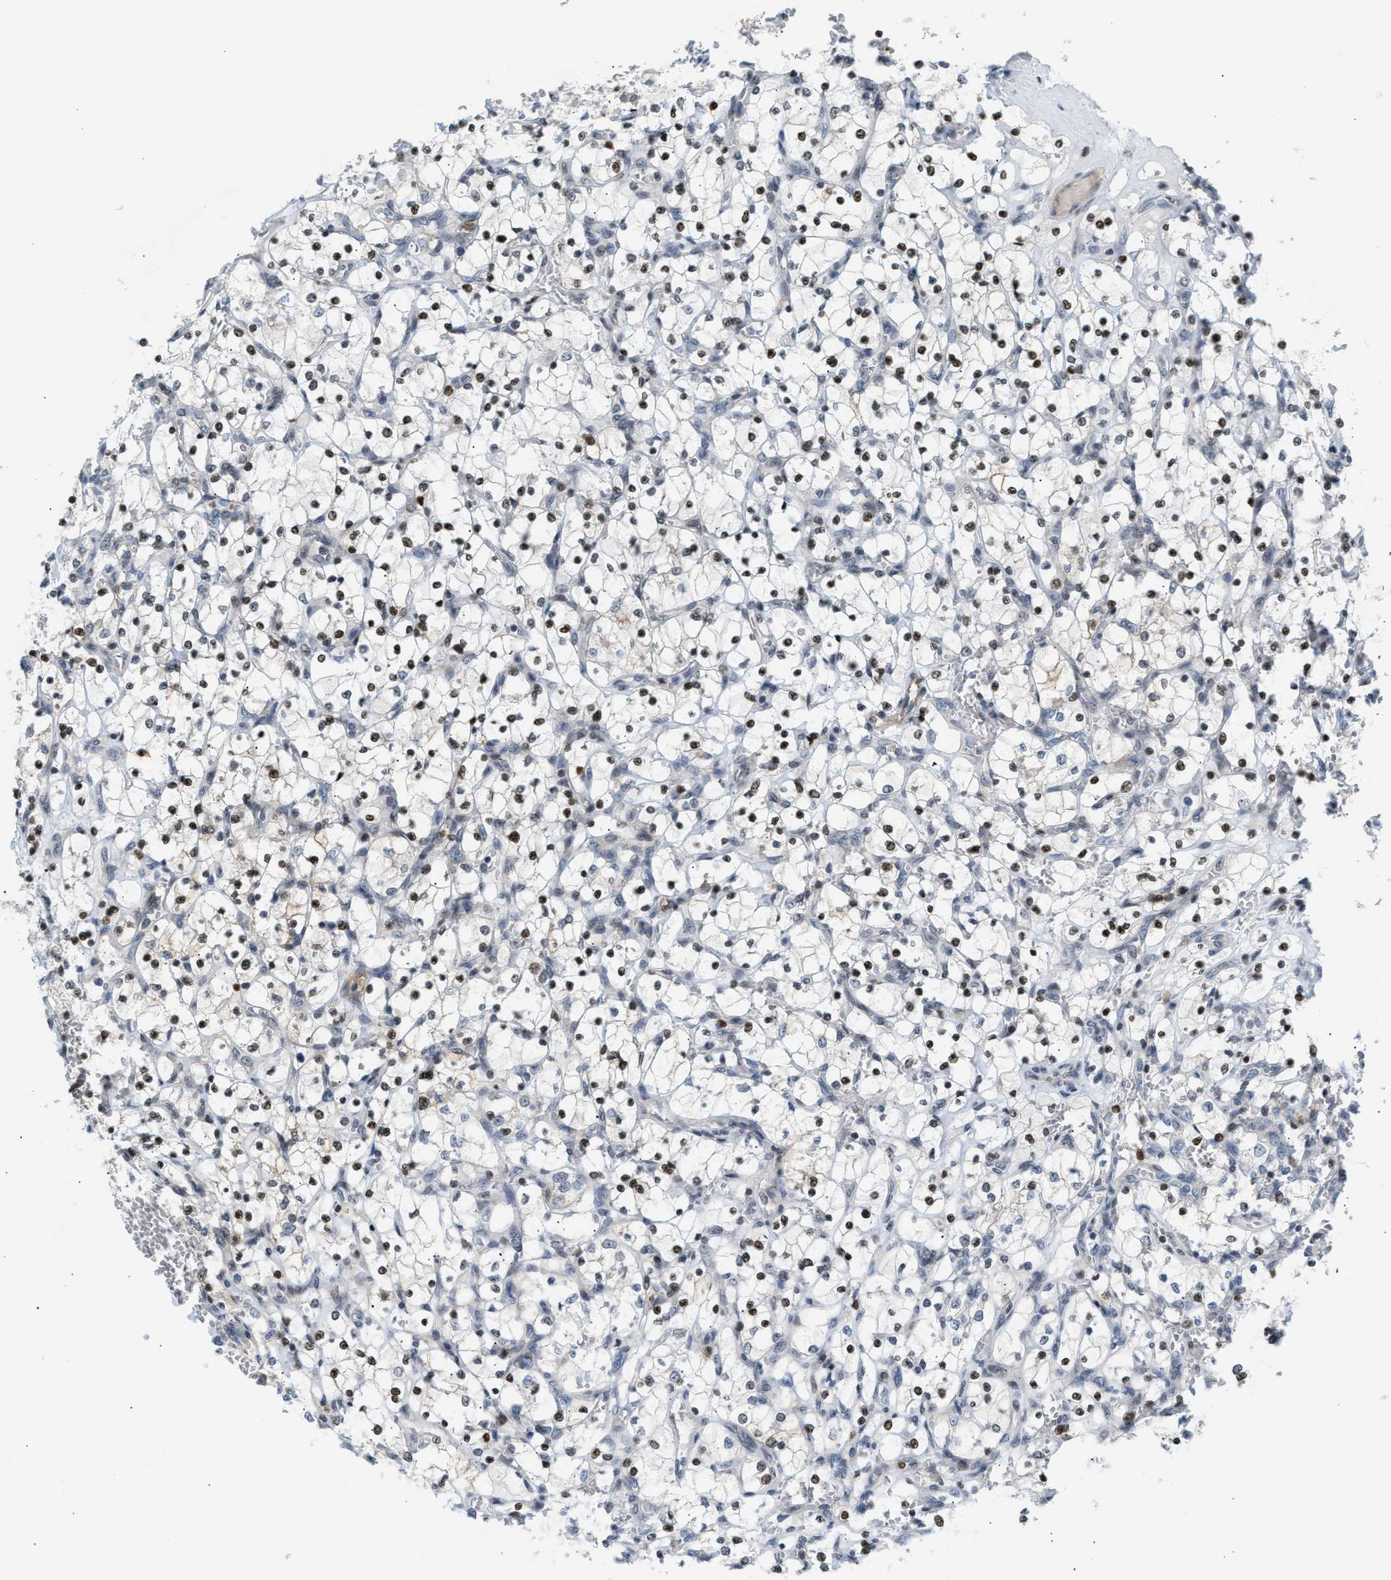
{"staining": {"intensity": "moderate", "quantity": ">75%", "location": "nuclear"}, "tissue": "renal cancer", "cell_type": "Tumor cells", "image_type": "cancer", "snomed": [{"axis": "morphology", "description": "Adenocarcinoma, NOS"}, {"axis": "topography", "description": "Kidney"}], "caption": "A medium amount of moderate nuclear staining is appreciated in approximately >75% of tumor cells in adenocarcinoma (renal) tissue.", "gene": "NPS", "patient": {"sex": "female", "age": 69}}